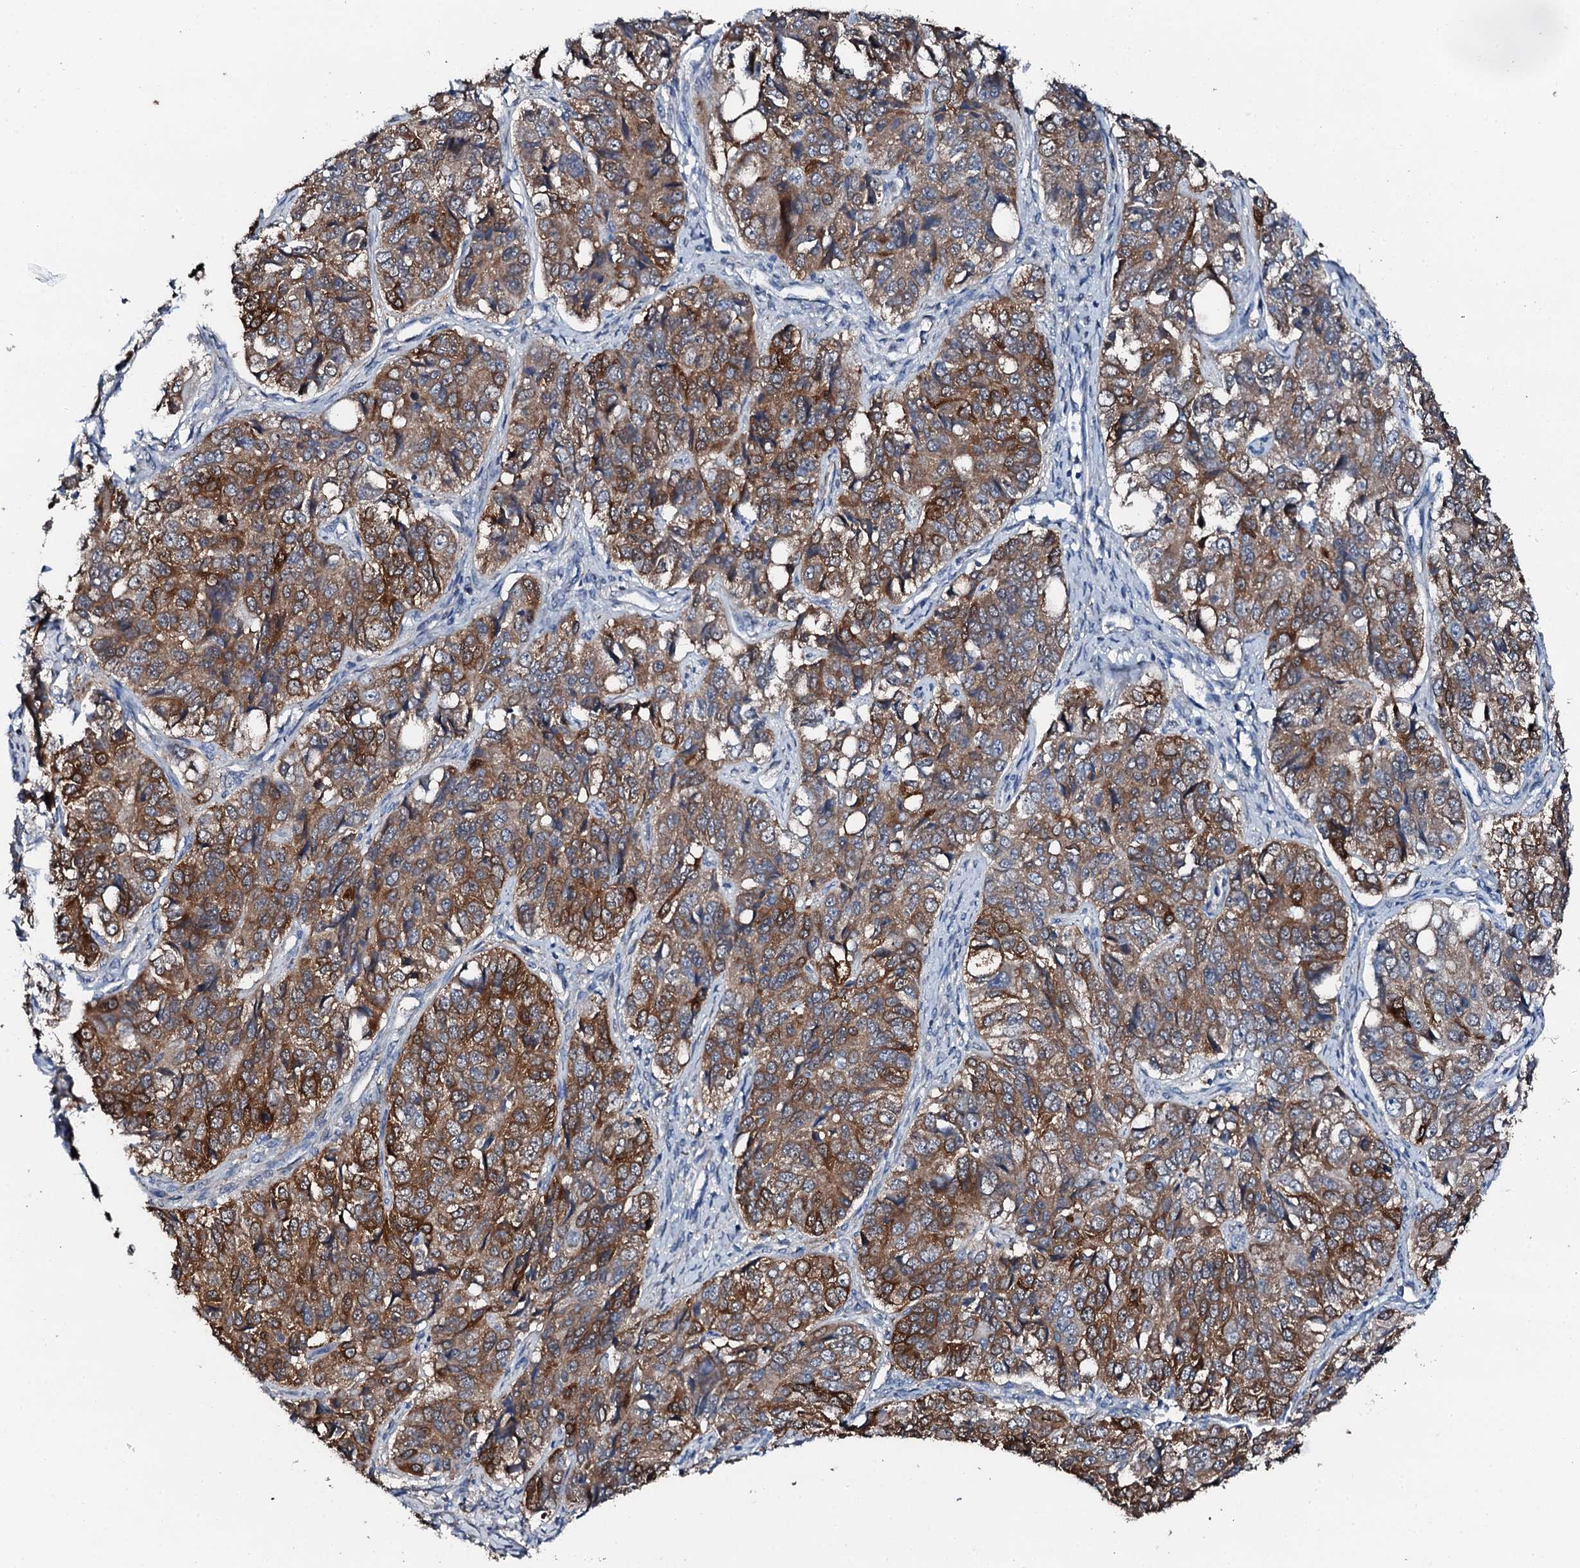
{"staining": {"intensity": "strong", "quantity": ">75%", "location": "cytoplasmic/membranous"}, "tissue": "ovarian cancer", "cell_type": "Tumor cells", "image_type": "cancer", "snomed": [{"axis": "morphology", "description": "Carcinoma, endometroid"}, {"axis": "topography", "description": "Ovary"}], "caption": "Immunohistochemistry (IHC) micrograph of neoplastic tissue: human ovarian cancer stained using immunohistochemistry (IHC) shows high levels of strong protein expression localized specifically in the cytoplasmic/membranous of tumor cells, appearing as a cytoplasmic/membranous brown color.", "gene": "GFOD2", "patient": {"sex": "female", "age": 51}}